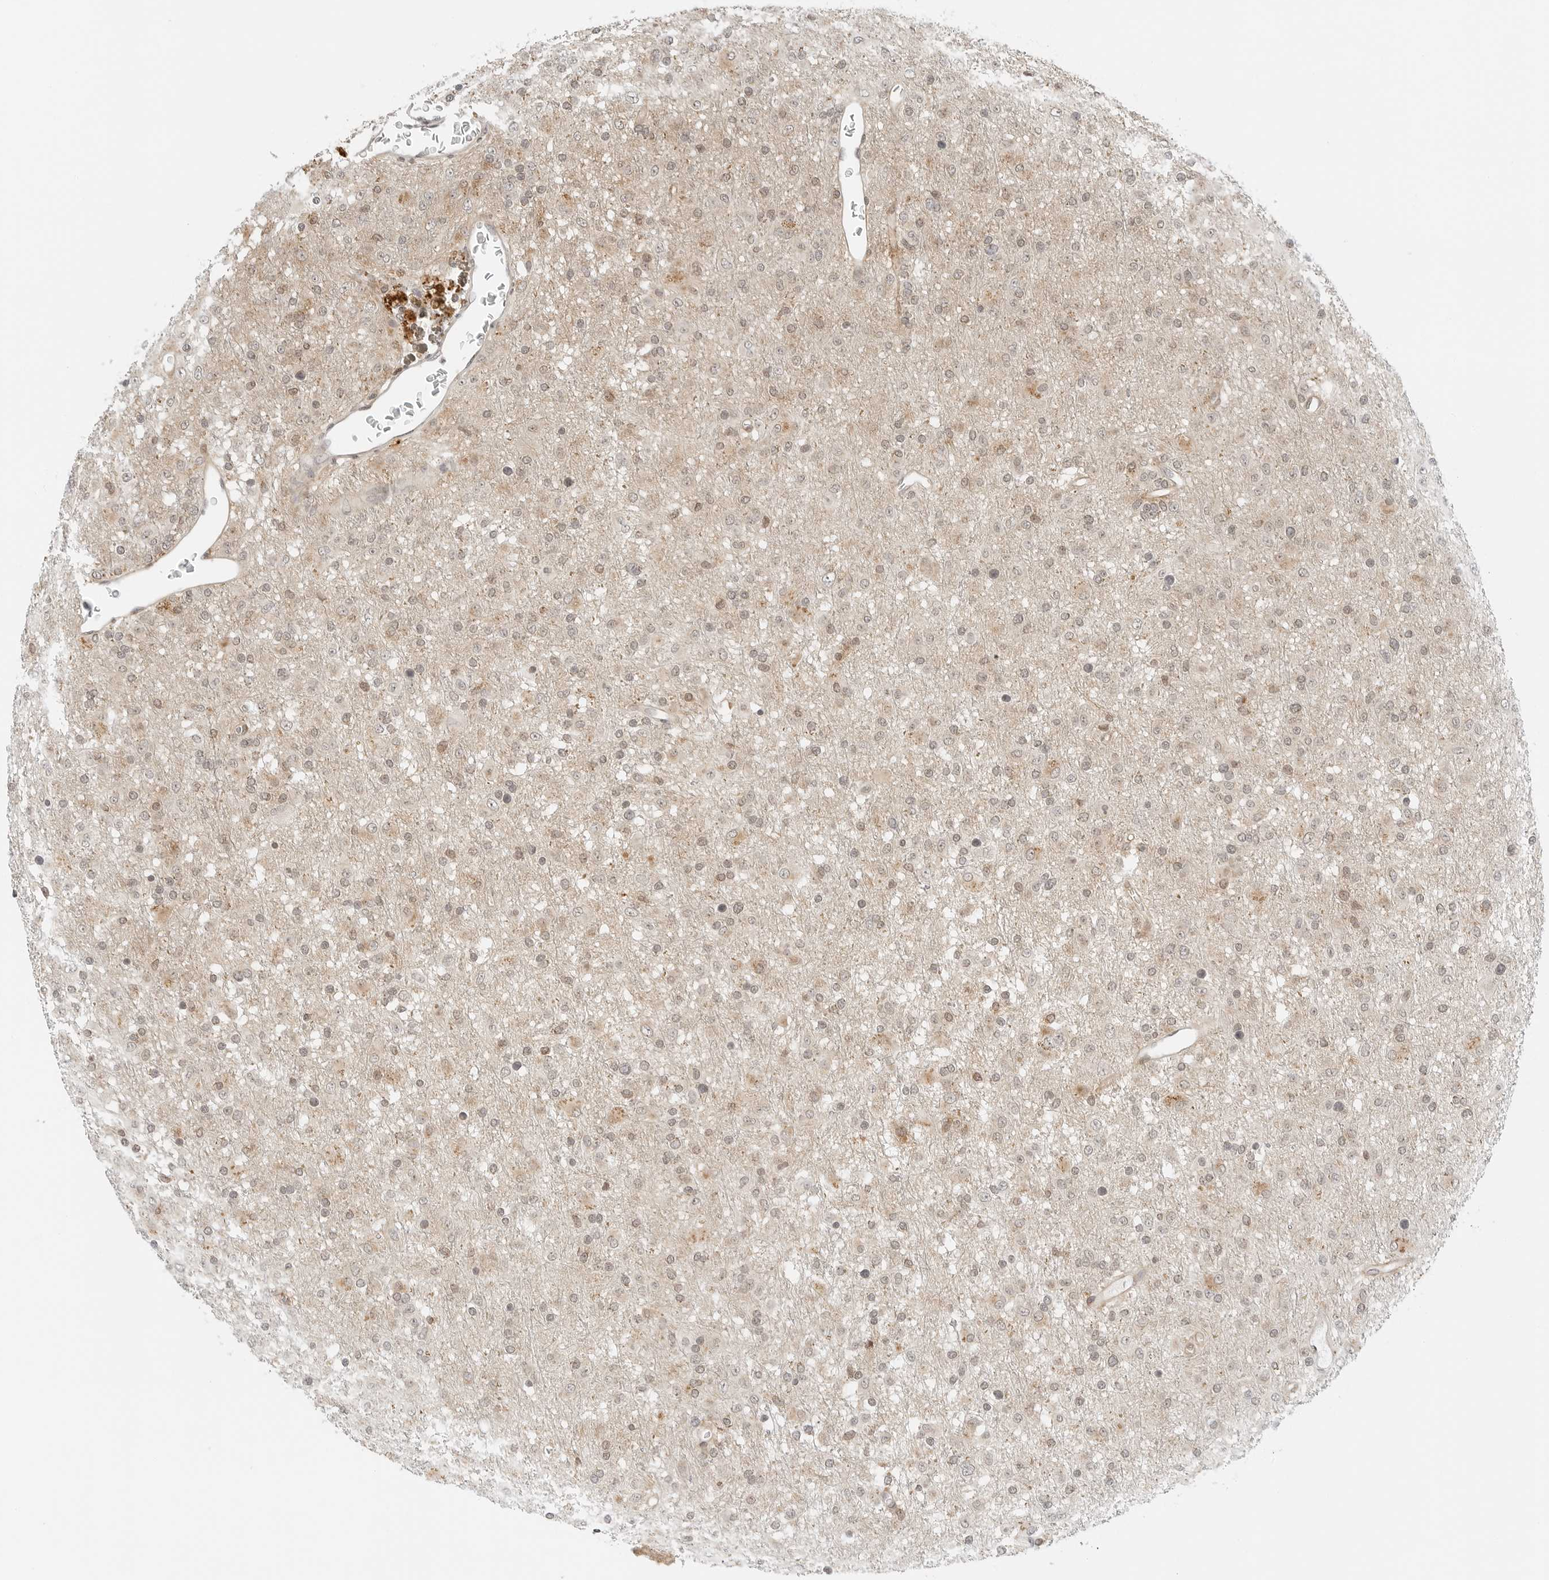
{"staining": {"intensity": "weak", "quantity": ">75%", "location": "cytoplasmic/membranous,nuclear"}, "tissue": "glioma", "cell_type": "Tumor cells", "image_type": "cancer", "snomed": [{"axis": "morphology", "description": "Glioma, malignant, Low grade"}, {"axis": "topography", "description": "Brain"}], "caption": "Immunohistochemistry (IHC) staining of glioma, which reveals low levels of weak cytoplasmic/membranous and nuclear staining in approximately >75% of tumor cells indicating weak cytoplasmic/membranous and nuclear protein staining. The staining was performed using DAB (3,3'-diaminobenzidine) (brown) for protein detection and nuclei were counterstained in hematoxylin (blue).", "gene": "IQCC", "patient": {"sex": "male", "age": 65}}